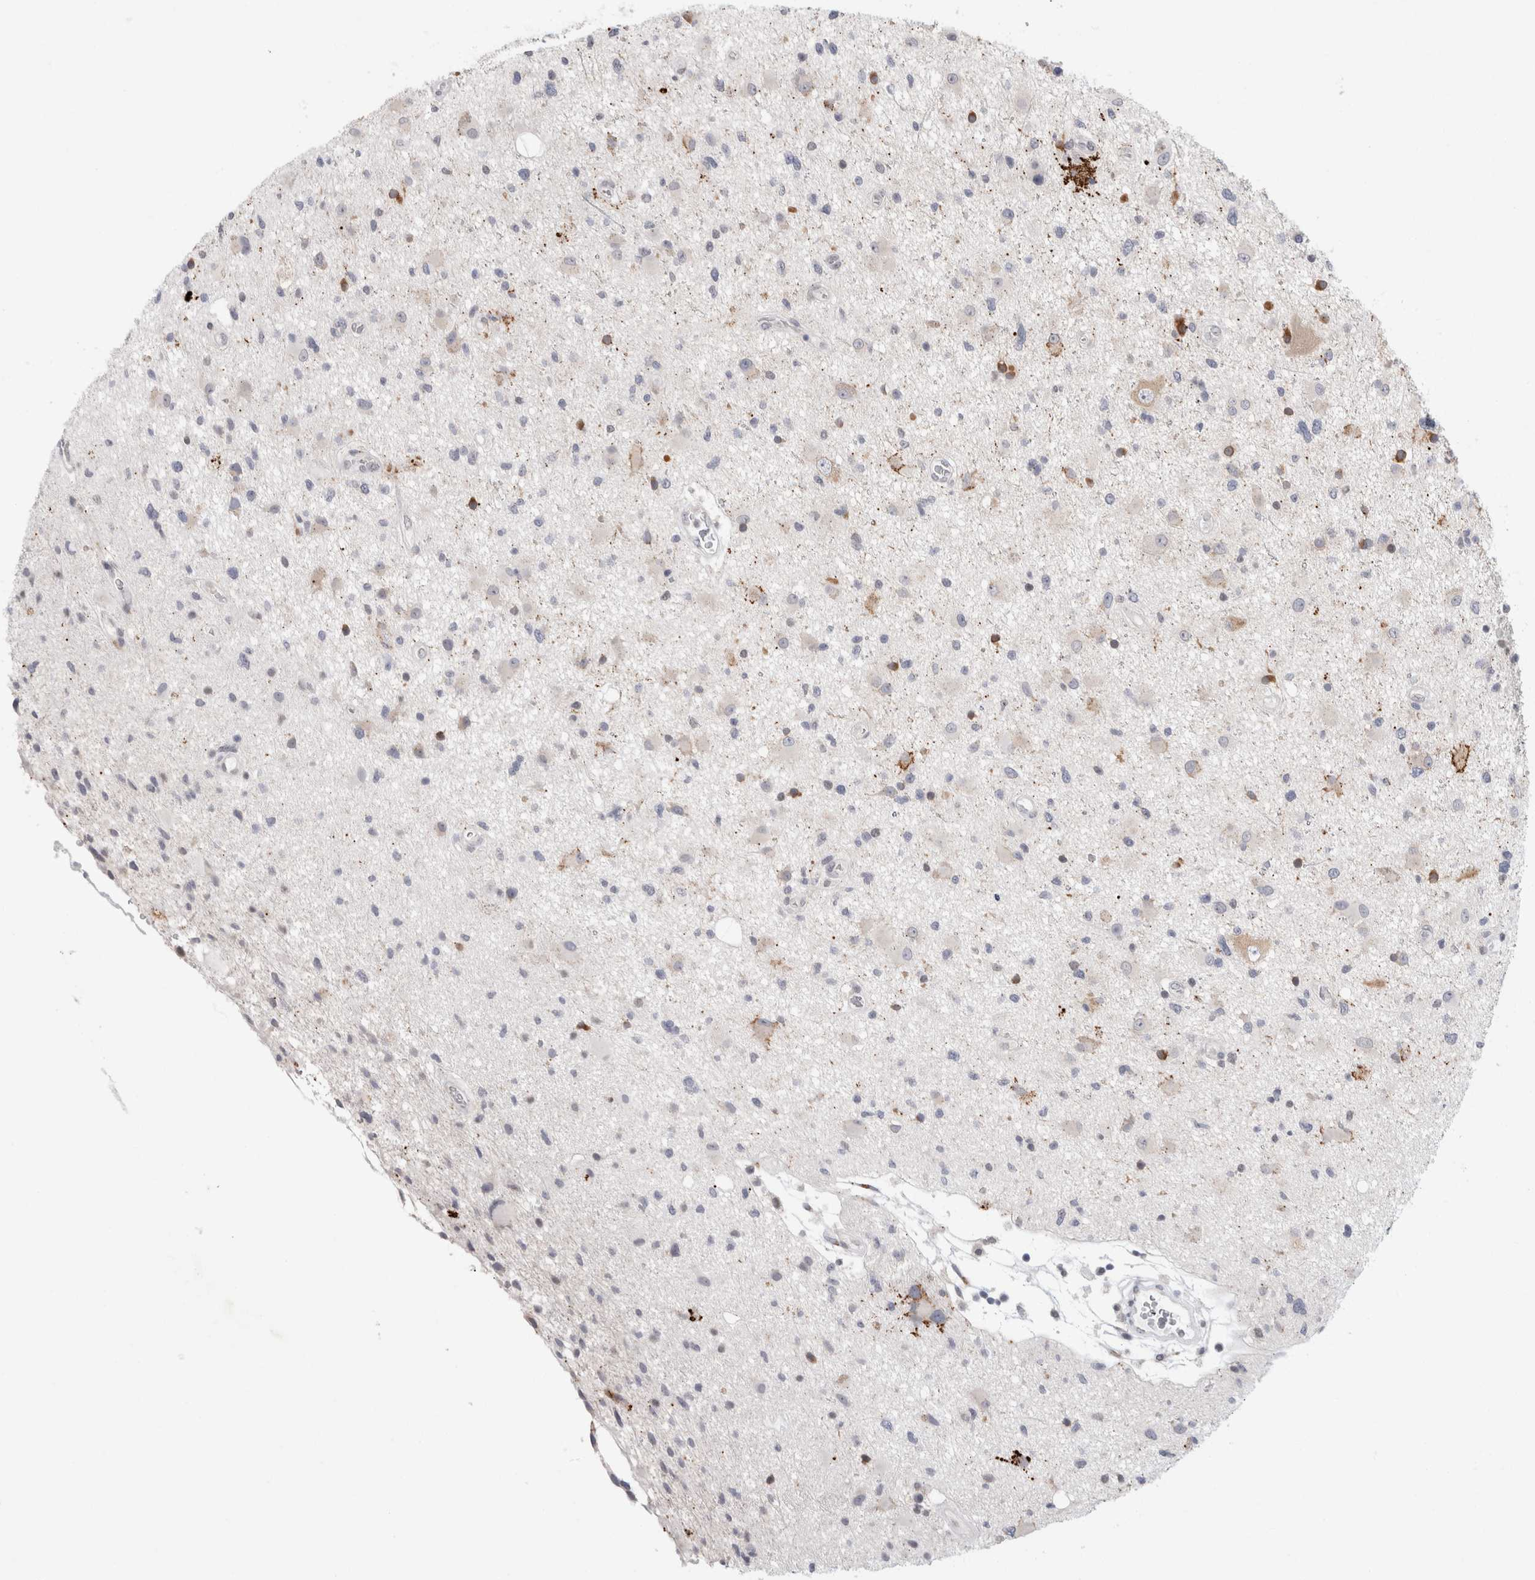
{"staining": {"intensity": "moderate", "quantity": "<25%", "location": "cytoplasmic/membranous"}, "tissue": "glioma", "cell_type": "Tumor cells", "image_type": "cancer", "snomed": [{"axis": "morphology", "description": "Glioma, malignant, High grade"}, {"axis": "topography", "description": "Brain"}], "caption": "Moderate cytoplasmic/membranous staining for a protein is appreciated in about <25% of tumor cells of high-grade glioma (malignant) using immunohistochemistry.", "gene": "NIPA1", "patient": {"sex": "male", "age": 33}}